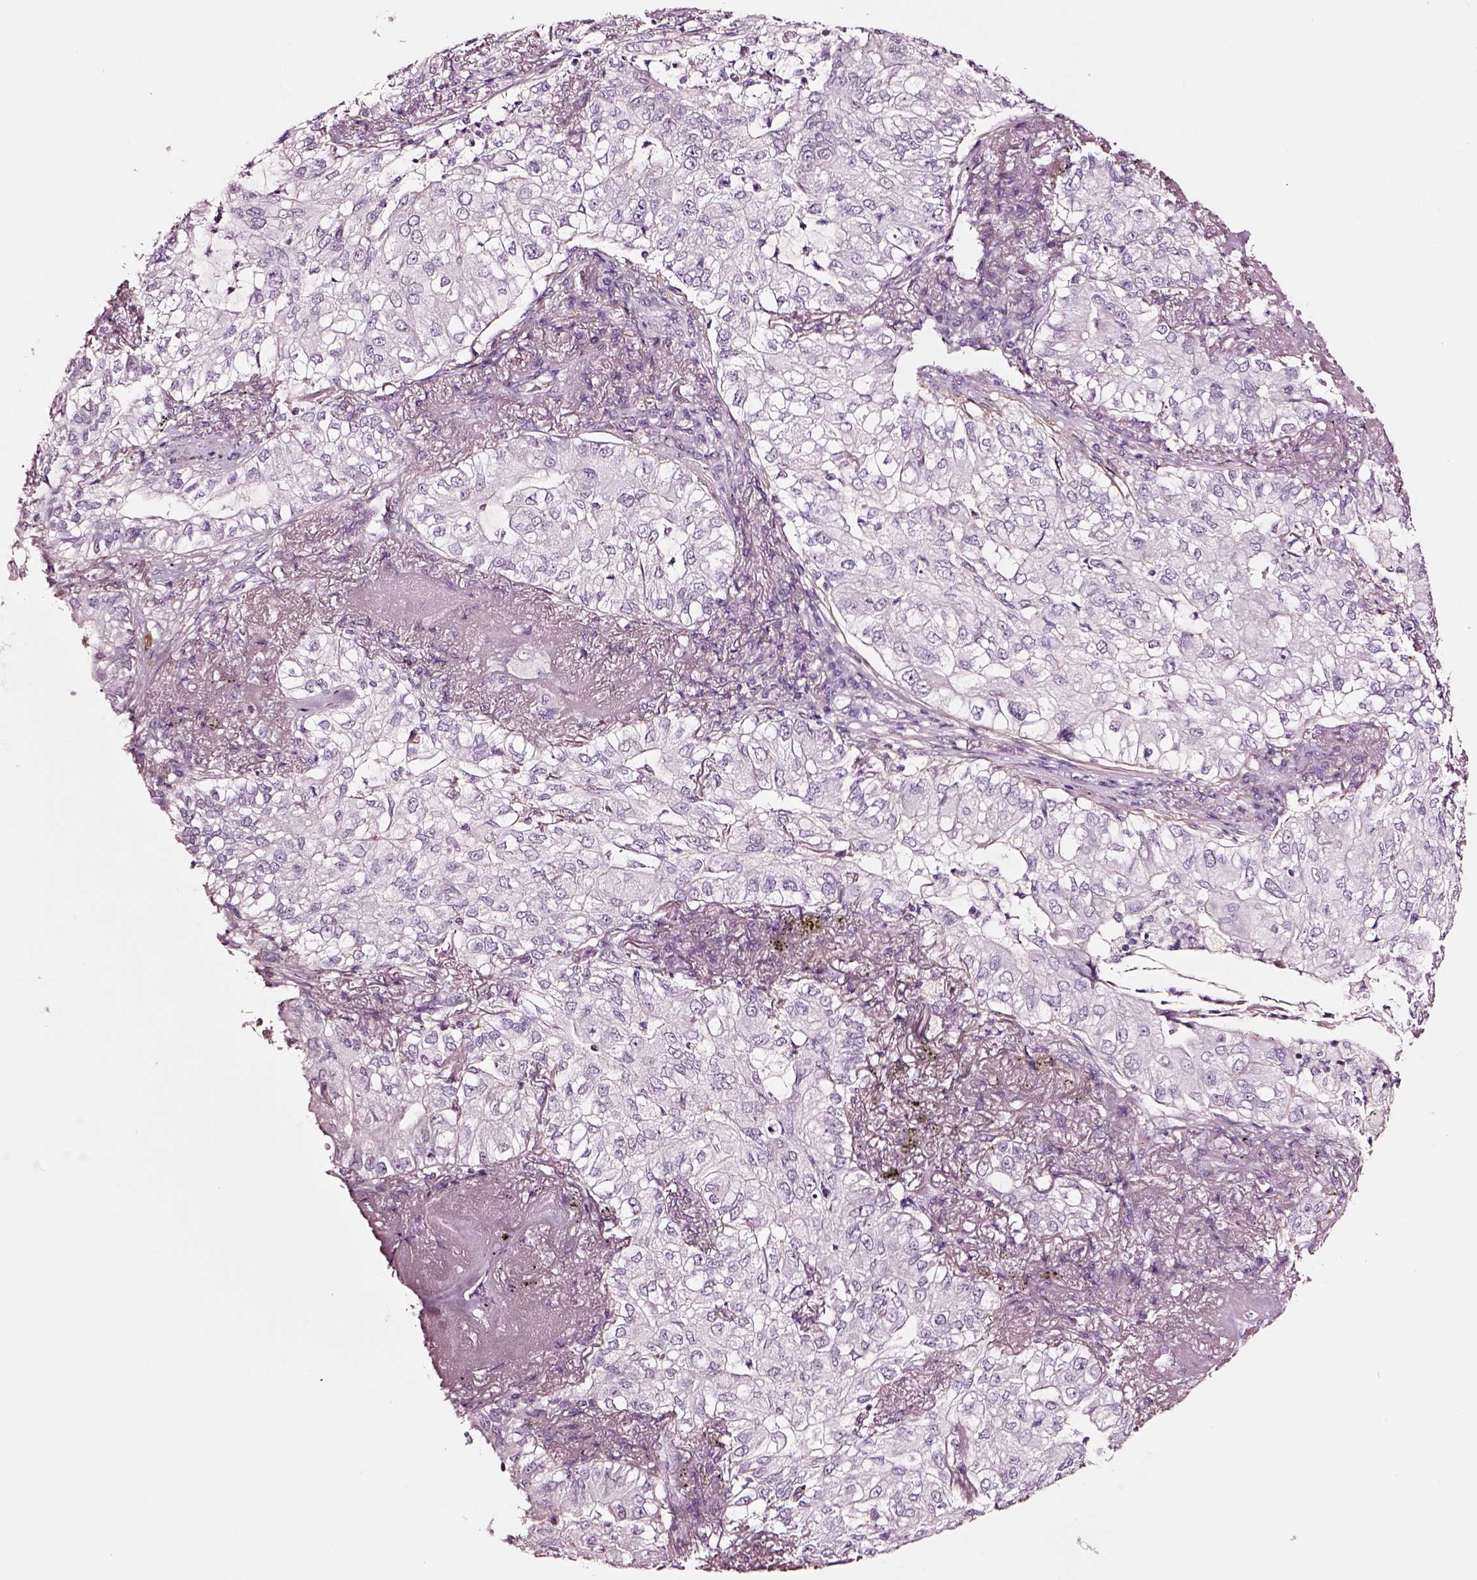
{"staining": {"intensity": "negative", "quantity": "none", "location": "none"}, "tissue": "lung cancer", "cell_type": "Tumor cells", "image_type": "cancer", "snomed": [{"axis": "morphology", "description": "Adenocarcinoma, NOS"}, {"axis": "topography", "description": "Lung"}], "caption": "Tumor cells are negative for protein expression in human lung adenocarcinoma.", "gene": "SOX10", "patient": {"sex": "female", "age": 73}}